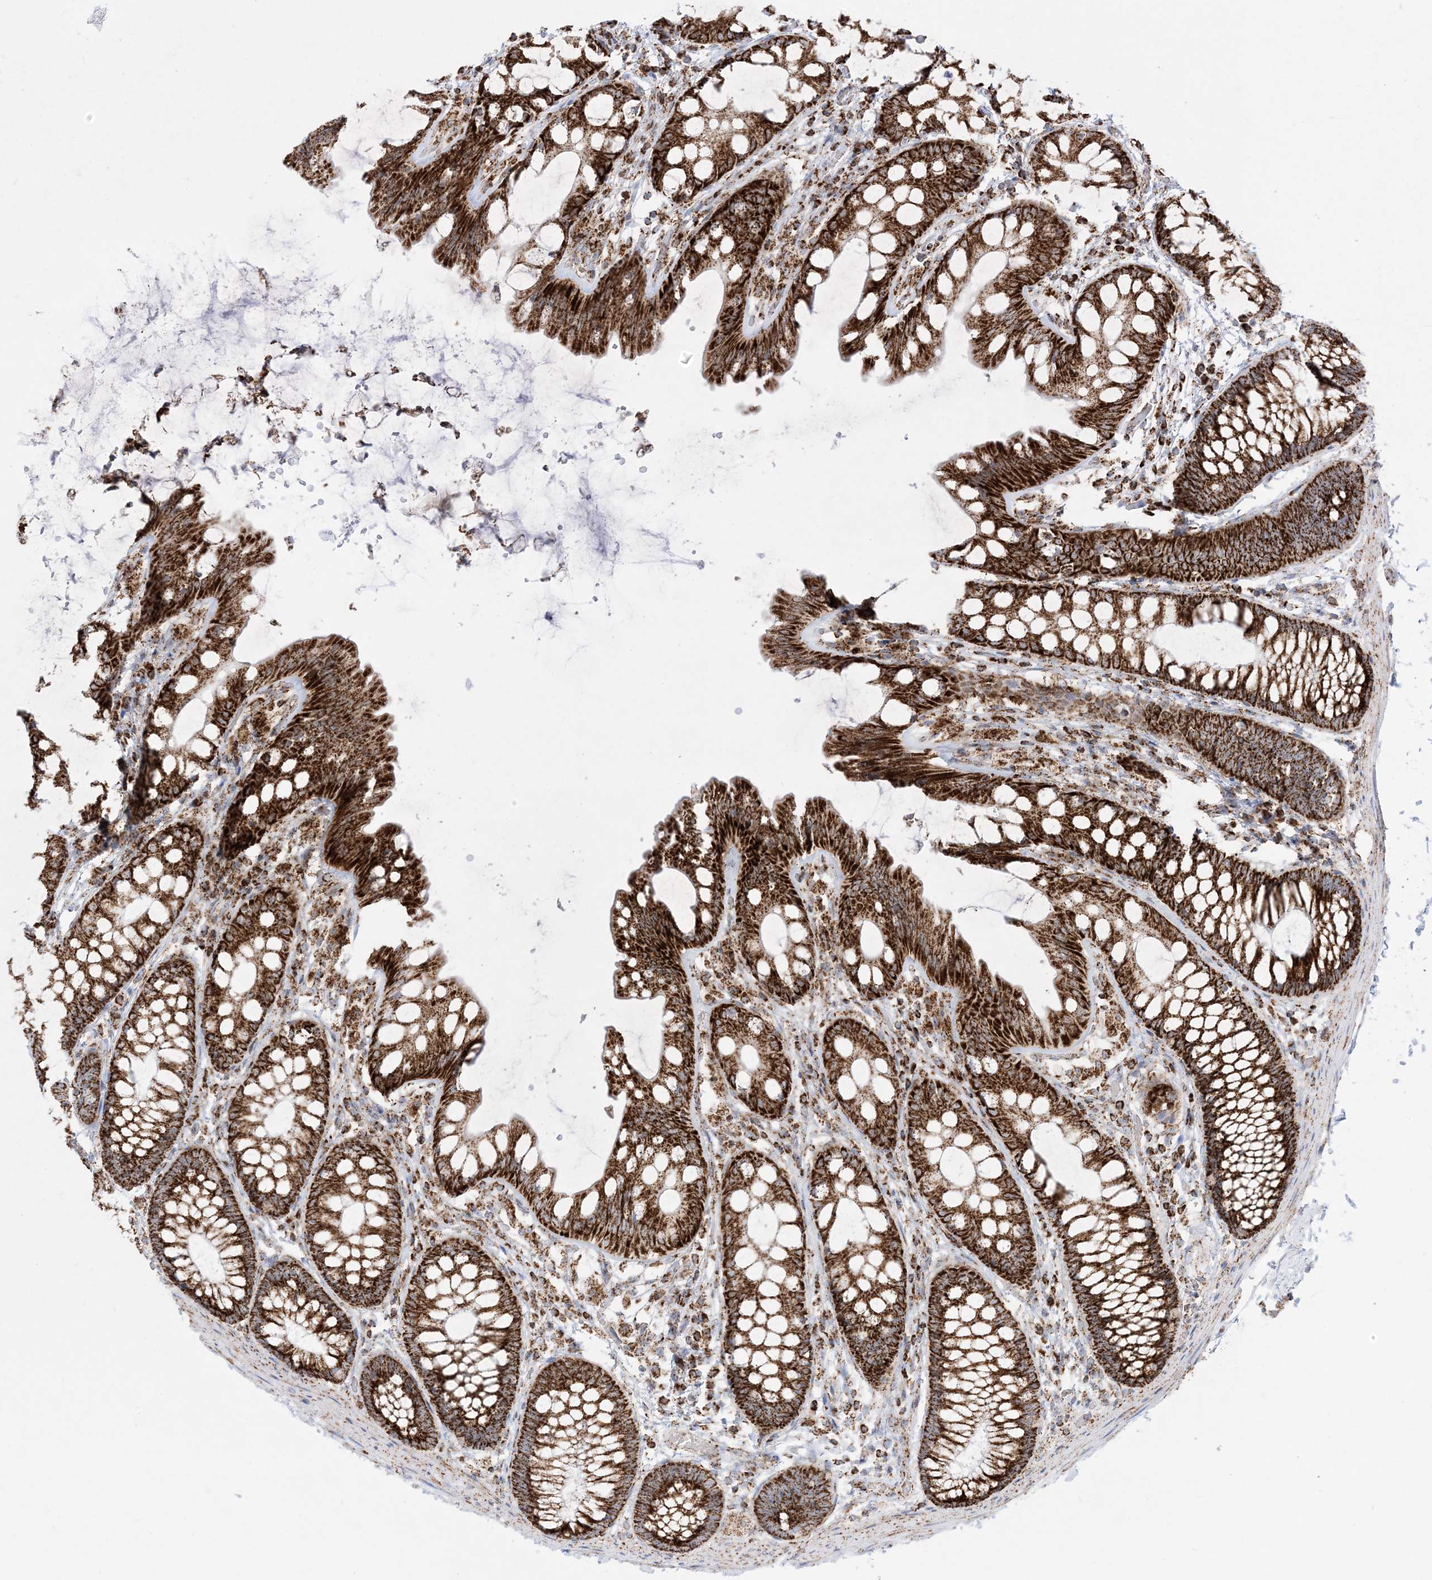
{"staining": {"intensity": "strong", "quantity": ">75%", "location": "cytoplasmic/membranous"}, "tissue": "colon", "cell_type": "Endothelial cells", "image_type": "normal", "snomed": [{"axis": "morphology", "description": "Normal tissue, NOS"}, {"axis": "topography", "description": "Colon"}], "caption": "Protein staining of unremarkable colon reveals strong cytoplasmic/membranous expression in approximately >75% of endothelial cells.", "gene": "MRPS36", "patient": {"sex": "male", "age": 47}}